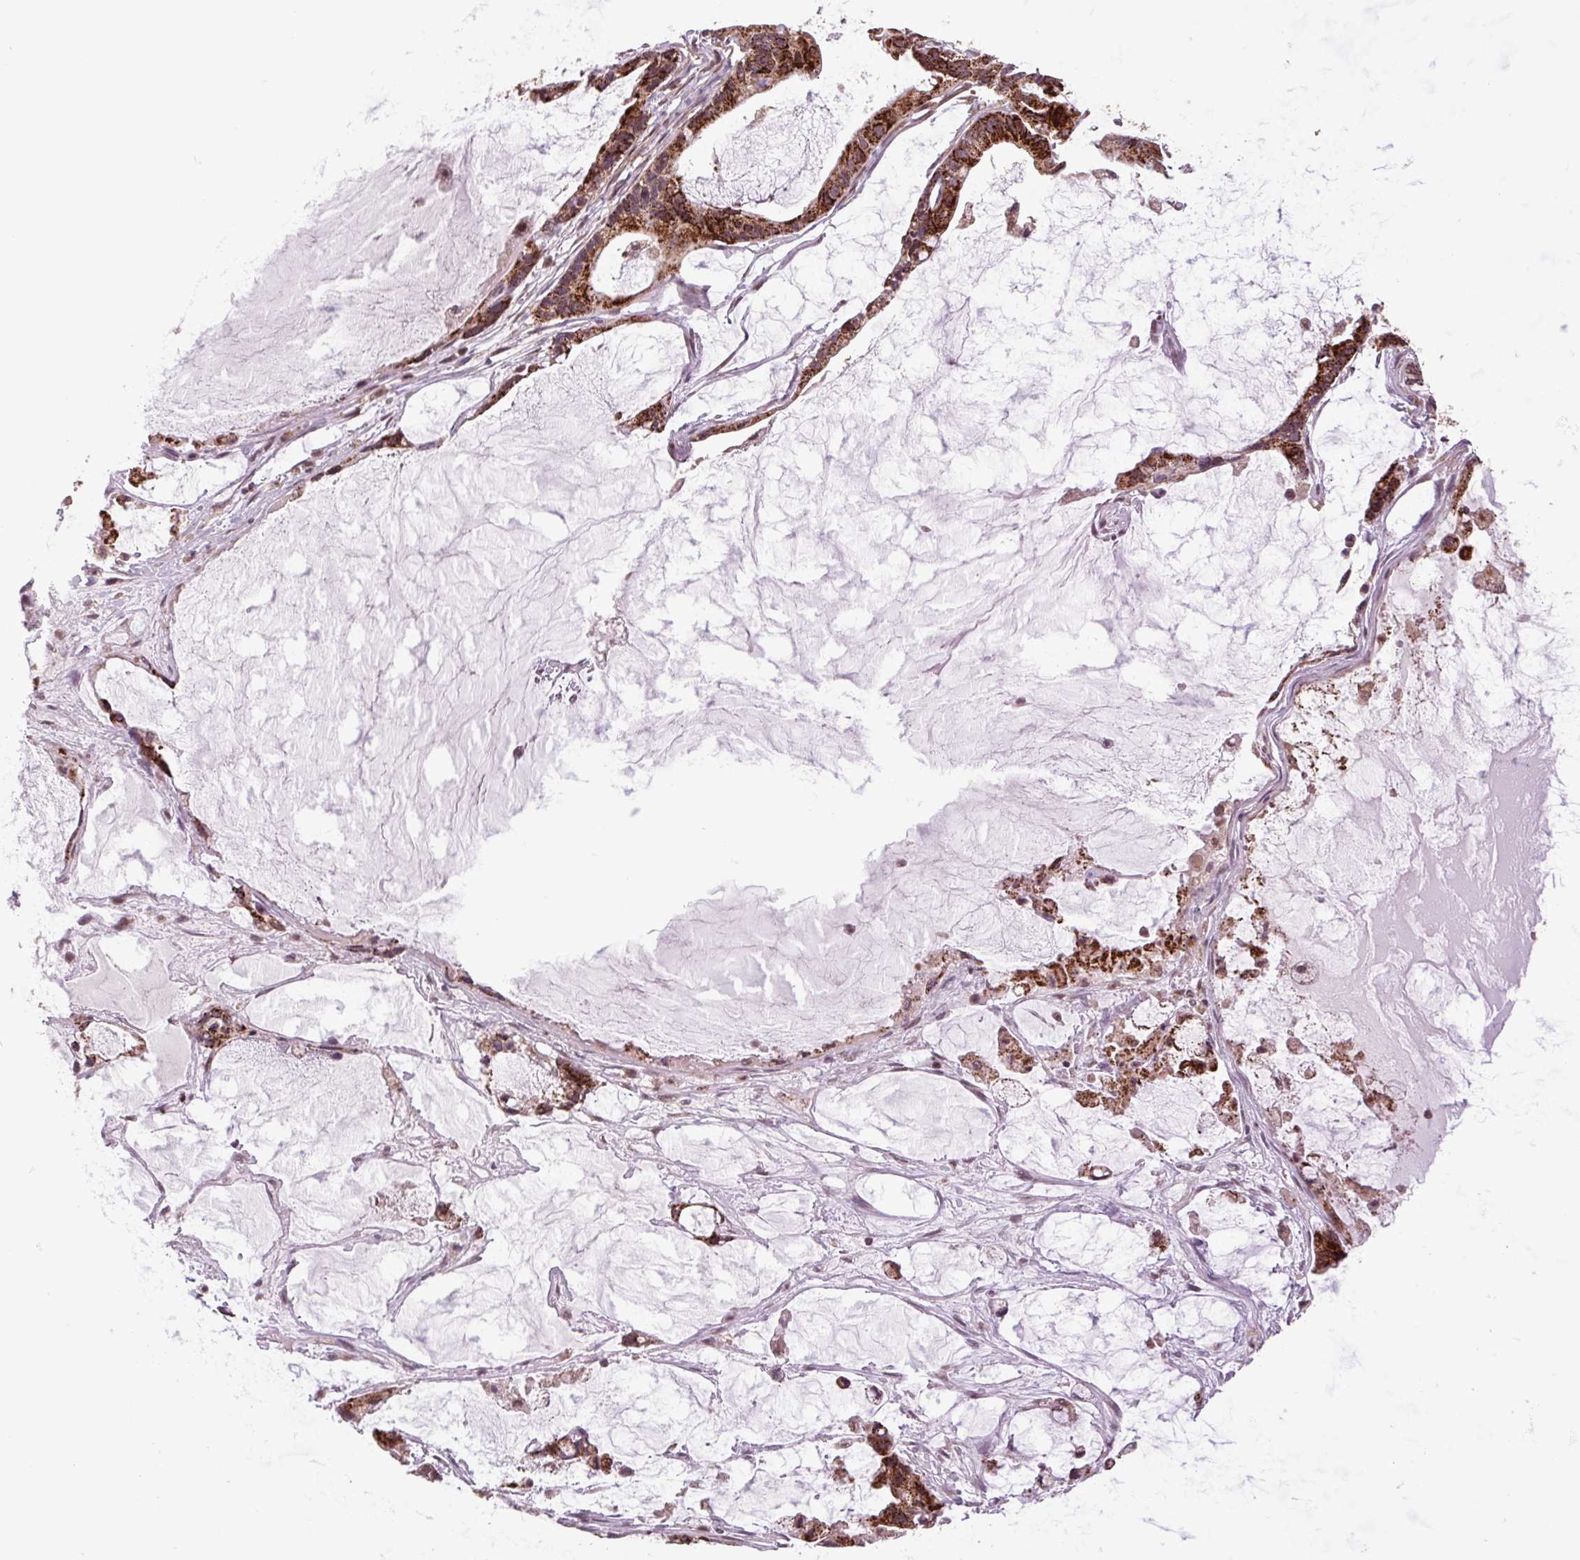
{"staining": {"intensity": "strong", "quantity": ">75%", "location": "cytoplasmic/membranous"}, "tissue": "ovarian cancer", "cell_type": "Tumor cells", "image_type": "cancer", "snomed": [{"axis": "morphology", "description": "Cystadenocarcinoma, mucinous, NOS"}, {"axis": "topography", "description": "Ovary"}], "caption": "A high amount of strong cytoplasmic/membranous expression is appreciated in approximately >75% of tumor cells in ovarian cancer tissue.", "gene": "TMEM160", "patient": {"sex": "female", "age": 63}}